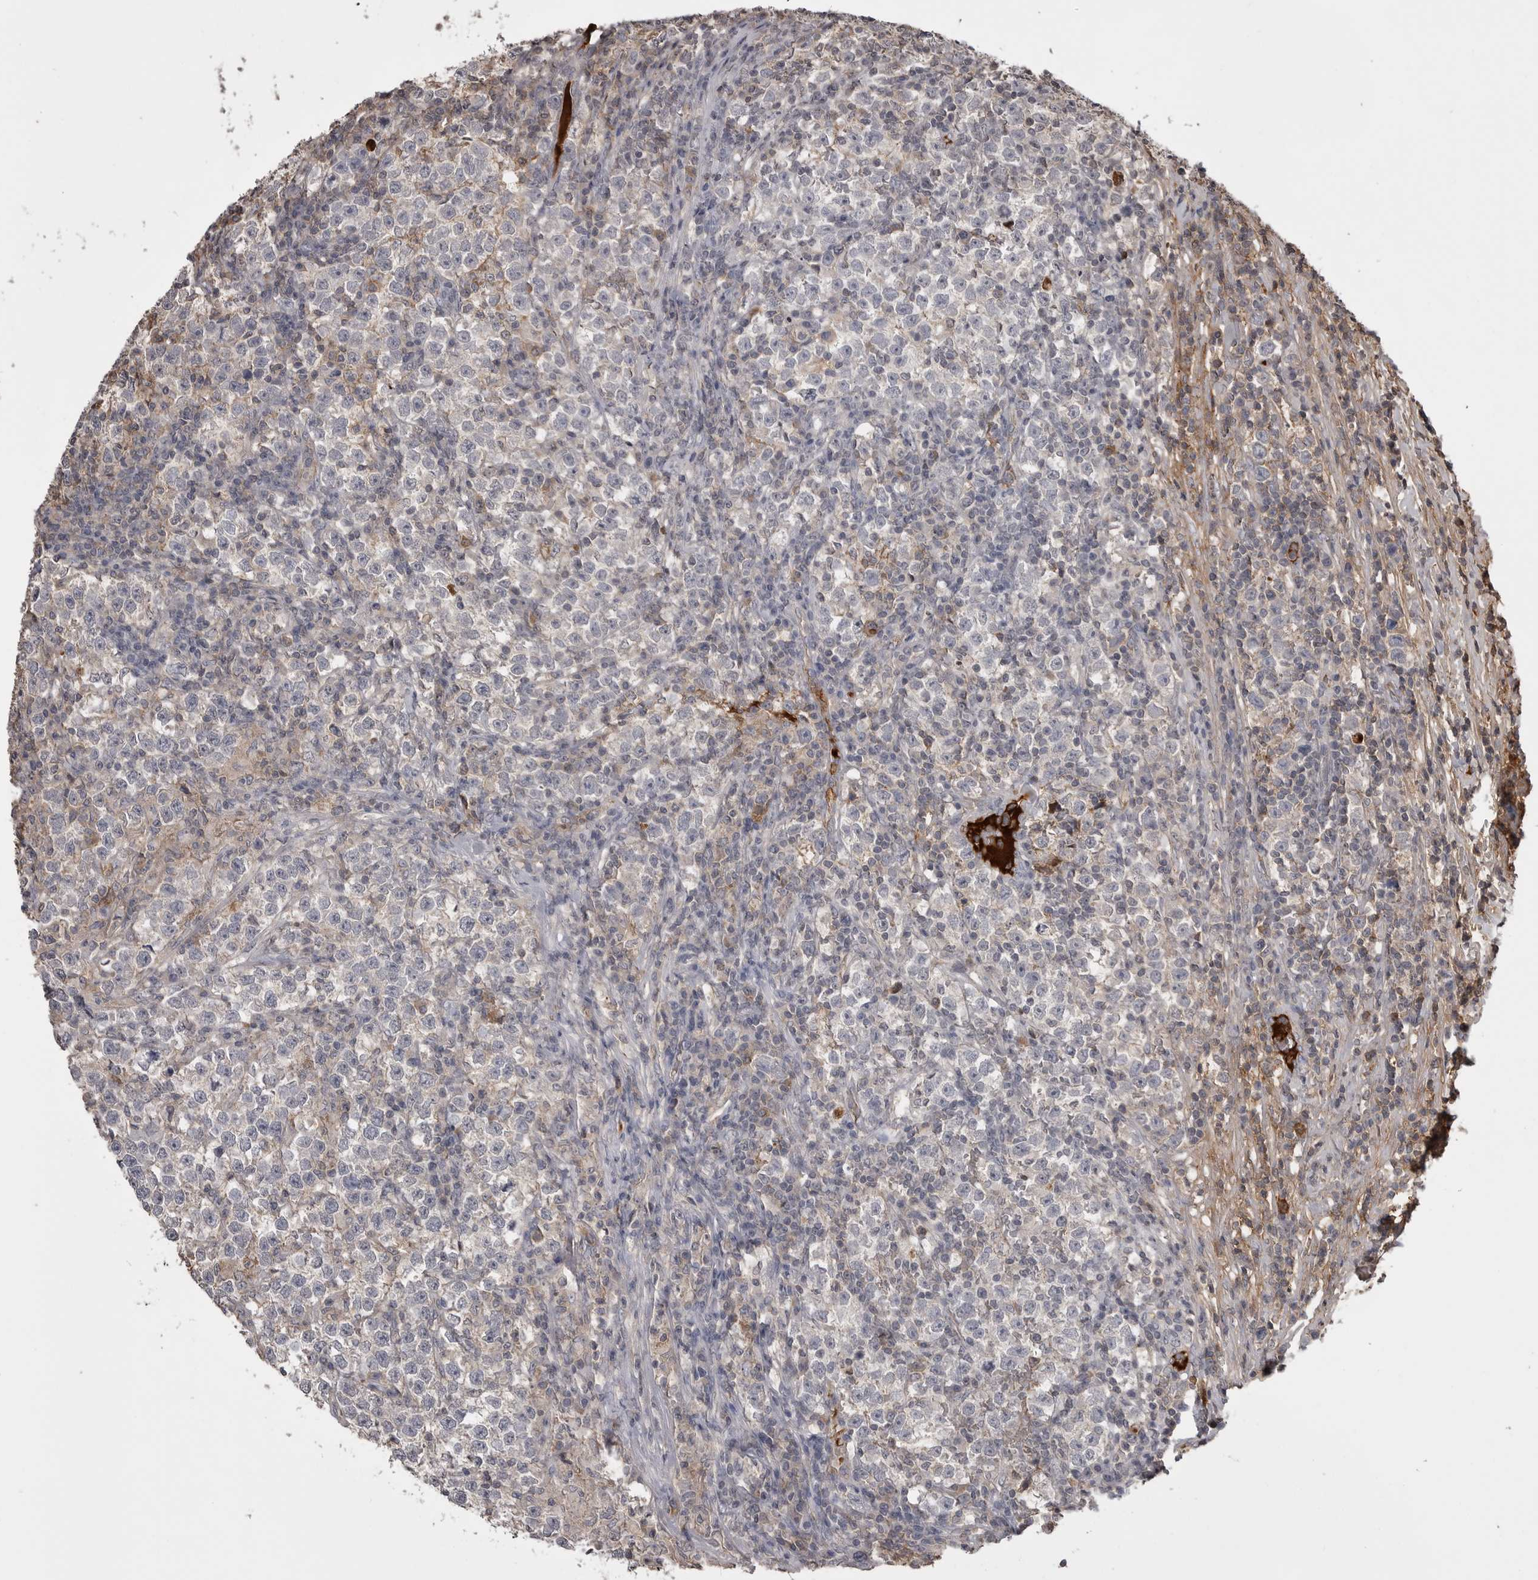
{"staining": {"intensity": "negative", "quantity": "none", "location": "none"}, "tissue": "testis cancer", "cell_type": "Tumor cells", "image_type": "cancer", "snomed": [{"axis": "morphology", "description": "Normal tissue, NOS"}, {"axis": "morphology", "description": "Seminoma, NOS"}, {"axis": "topography", "description": "Testis"}], "caption": "Human testis seminoma stained for a protein using immunohistochemistry shows no staining in tumor cells.", "gene": "AHSG", "patient": {"sex": "male", "age": 43}}